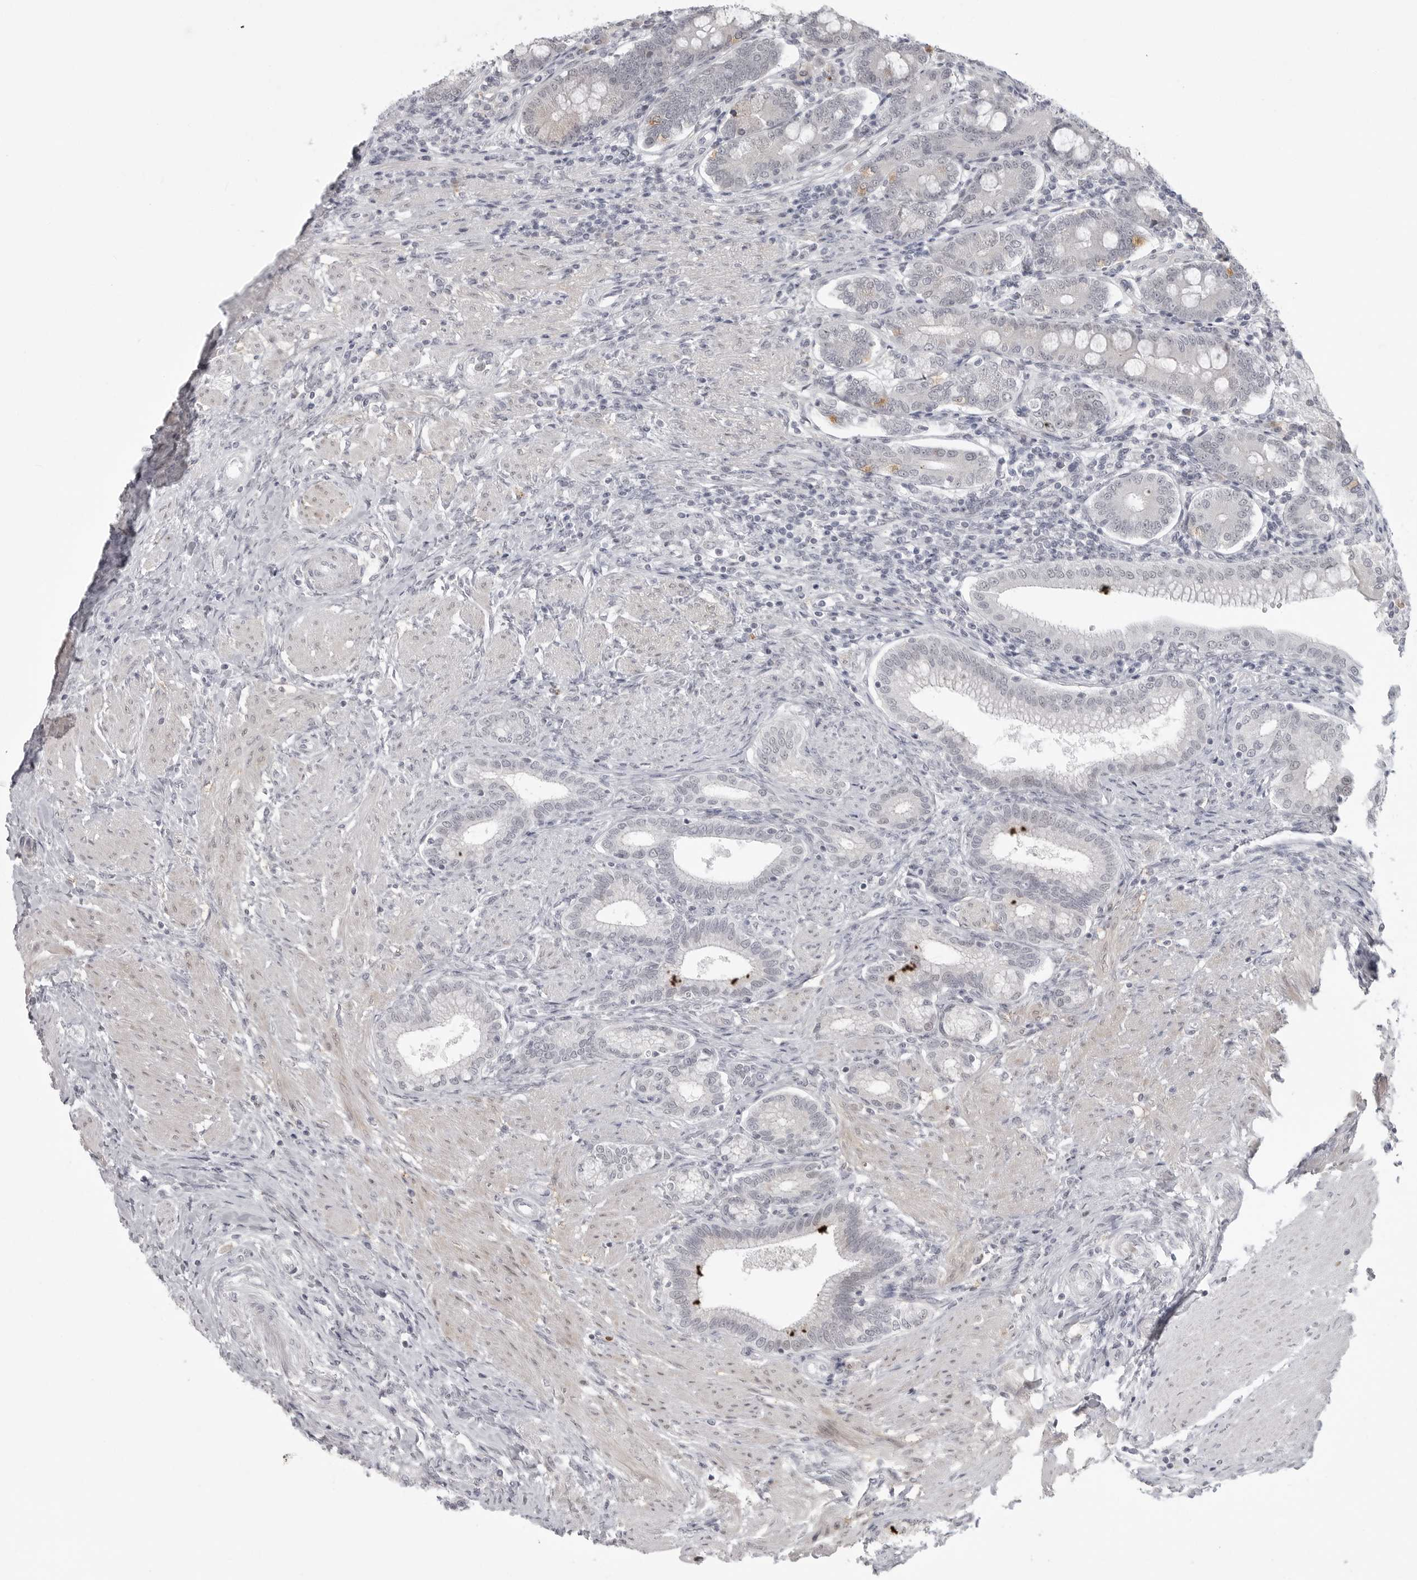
{"staining": {"intensity": "moderate", "quantity": "25%-75%", "location": "cytoplasmic/membranous"}, "tissue": "duodenum", "cell_type": "Glandular cells", "image_type": "normal", "snomed": [{"axis": "morphology", "description": "Normal tissue, NOS"}, {"axis": "morphology", "description": "Adenocarcinoma, NOS"}, {"axis": "topography", "description": "Pancreas"}, {"axis": "topography", "description": "Duodenum"}], "caption": "High-power microscopy captured an IHC image of normal duodenum, revealing moderate cytoplasmic/membranous expression in about 25%-75% of glandular cells.", "gene": "TCTN3", "patient": {"sex": "male", "age": 50}}